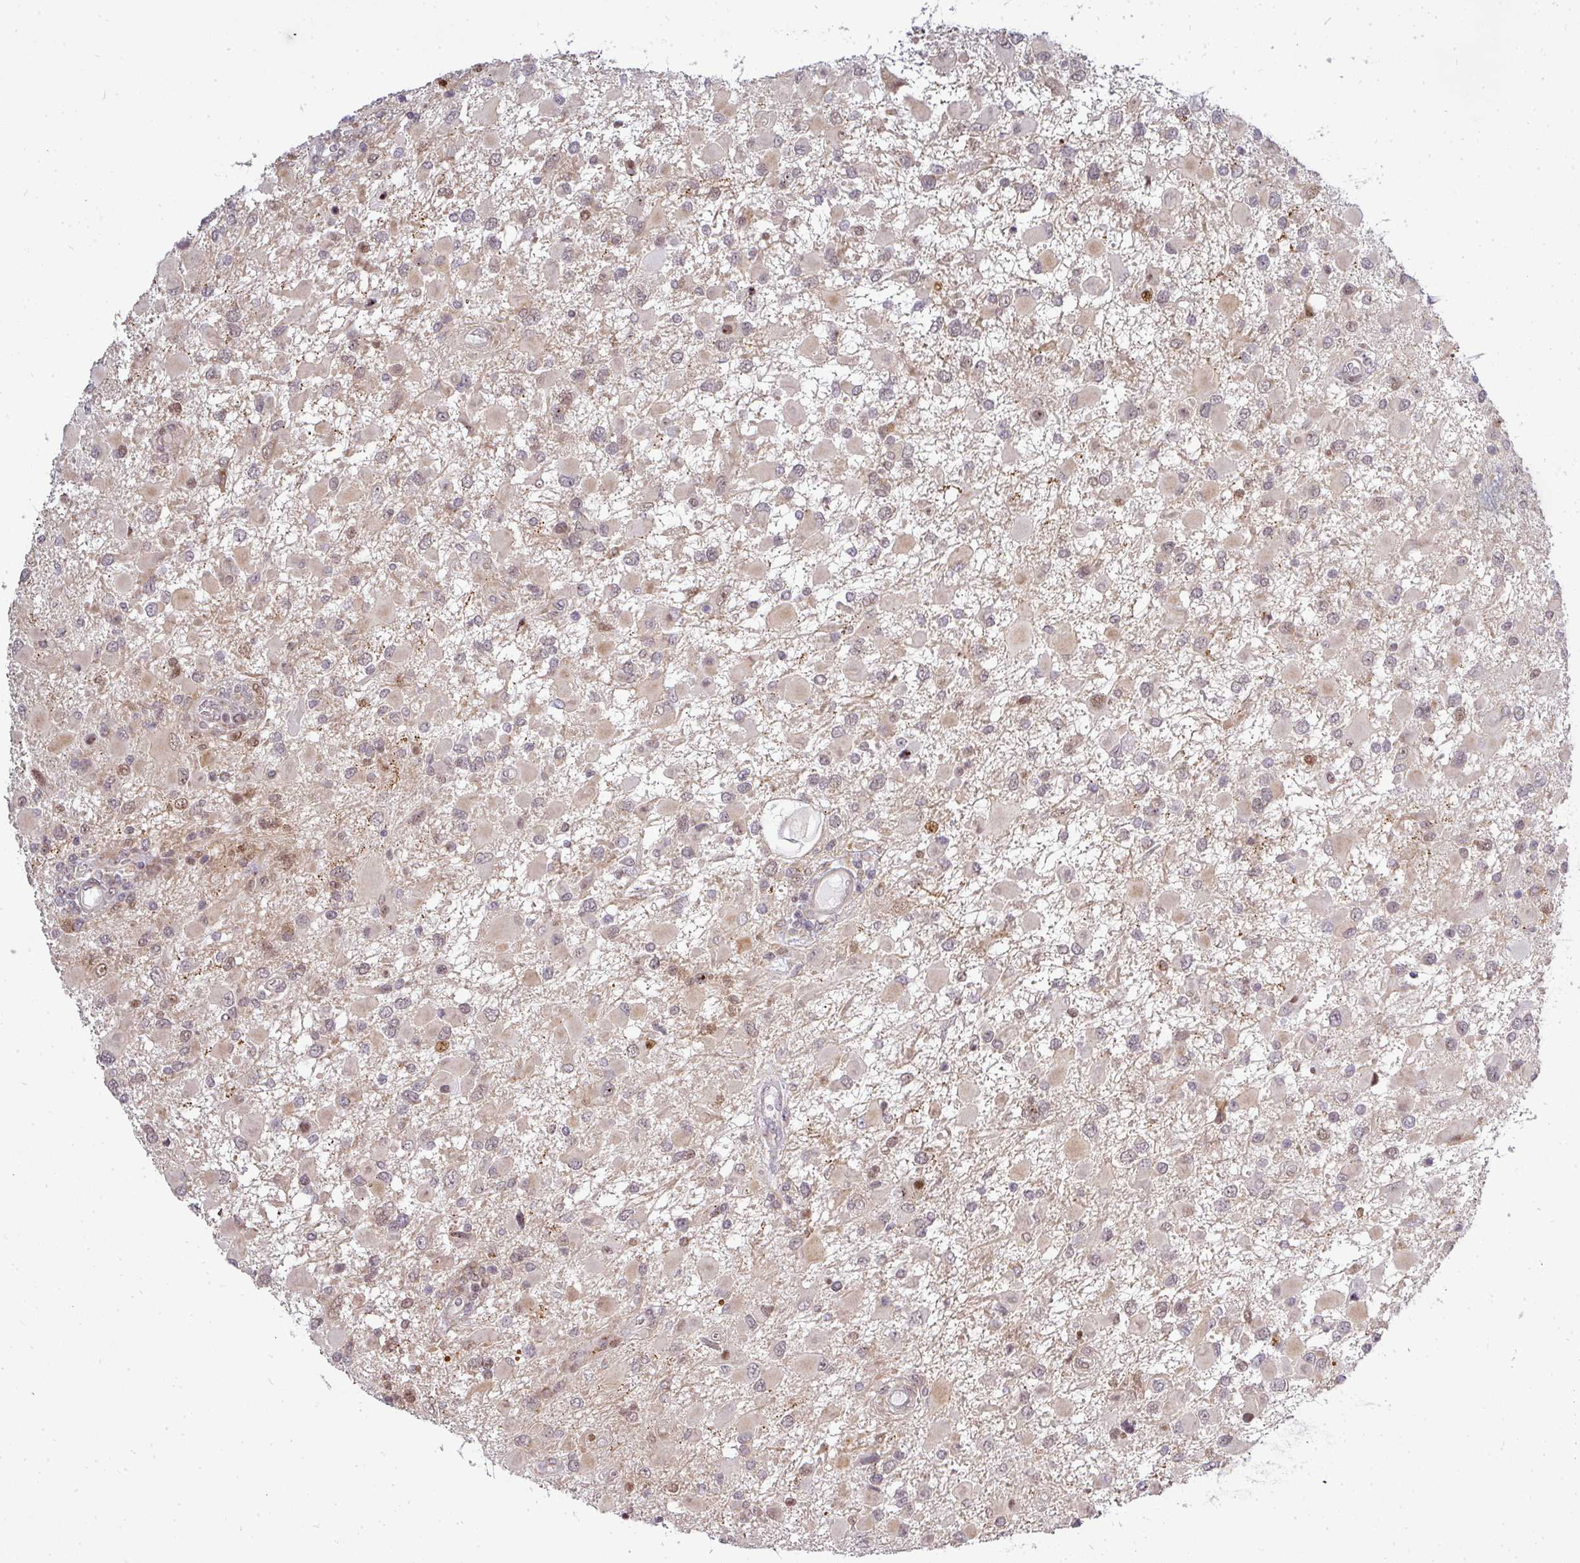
{"staining": {"intensity": "weak", "quantity": "<25%", "location": "nuclear"}, "tissue": "glioma", "cell_type": "Tumor cells", "image_type": "cancer", "snomed": [{"axis": "morphology", "description": "Glioma, malignant, High grade"}, {"axis": "topography", "description": "Brain"}], "caption": "This is an IHC micrograph of high-grade glioma (malignant). There is no positivity in tumor cells.", "gene": "PATZ1", "patient": {"sex": "male", "age": 53}}